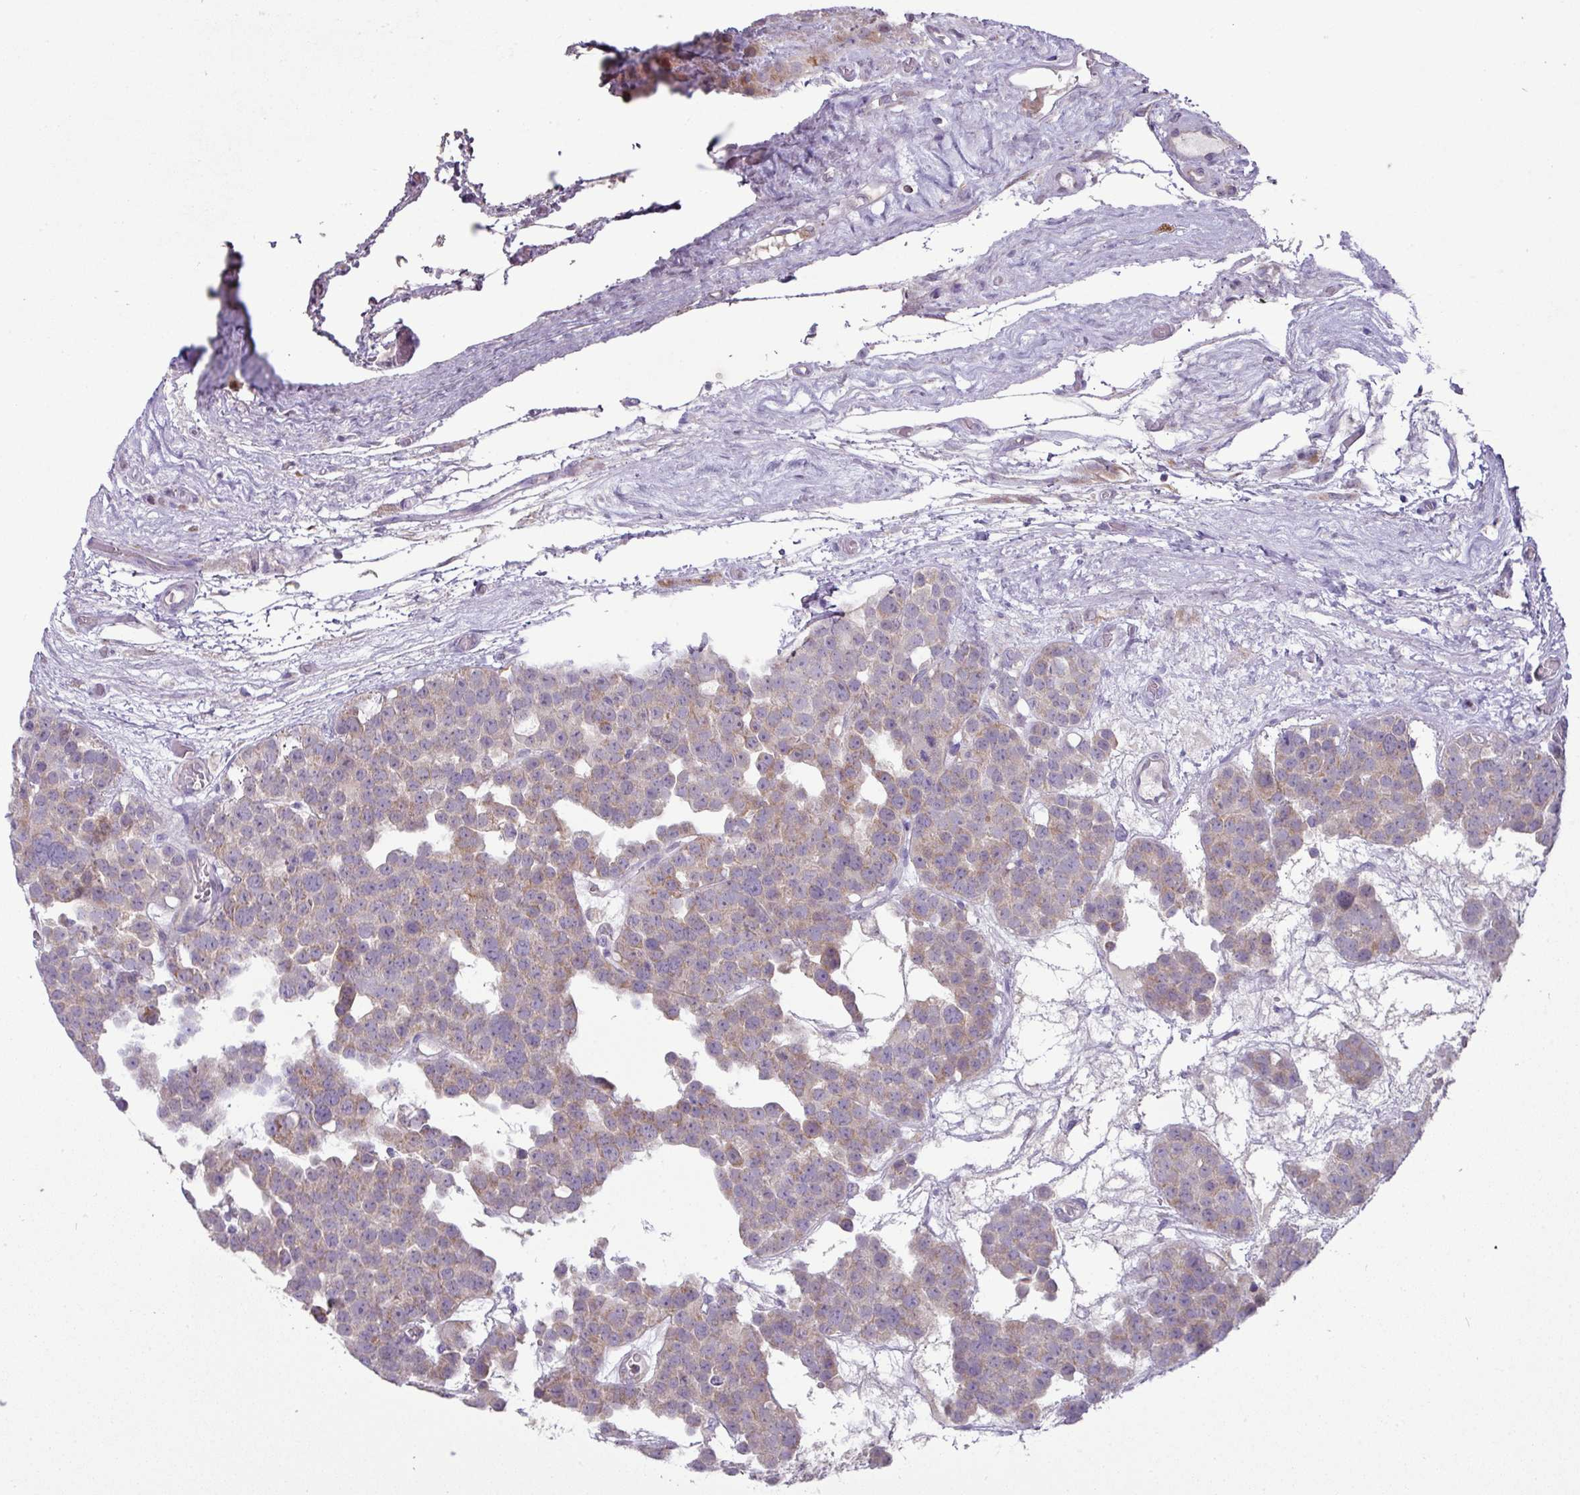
{"staining": {"intensity": "weak", "quantity": "25%-75%", "location": "cytoplasmic/membranous"}, "tissue": "testis cancer", "cell_type": "Tumor cells", "image_type": "cancer", "snomed": [{"axis": "morphology", "description": "Seminoma, NOS"}, {"axis": "topography", "description": "Testis"}], "caption": "Tumor cells reveal low levels of weak cytoplasmic/membranous staining in approximately 25%-75% of cells in testis cancer.", "gene": "TRAPPC1", "patient": {"sex": "male", "age": 71}}